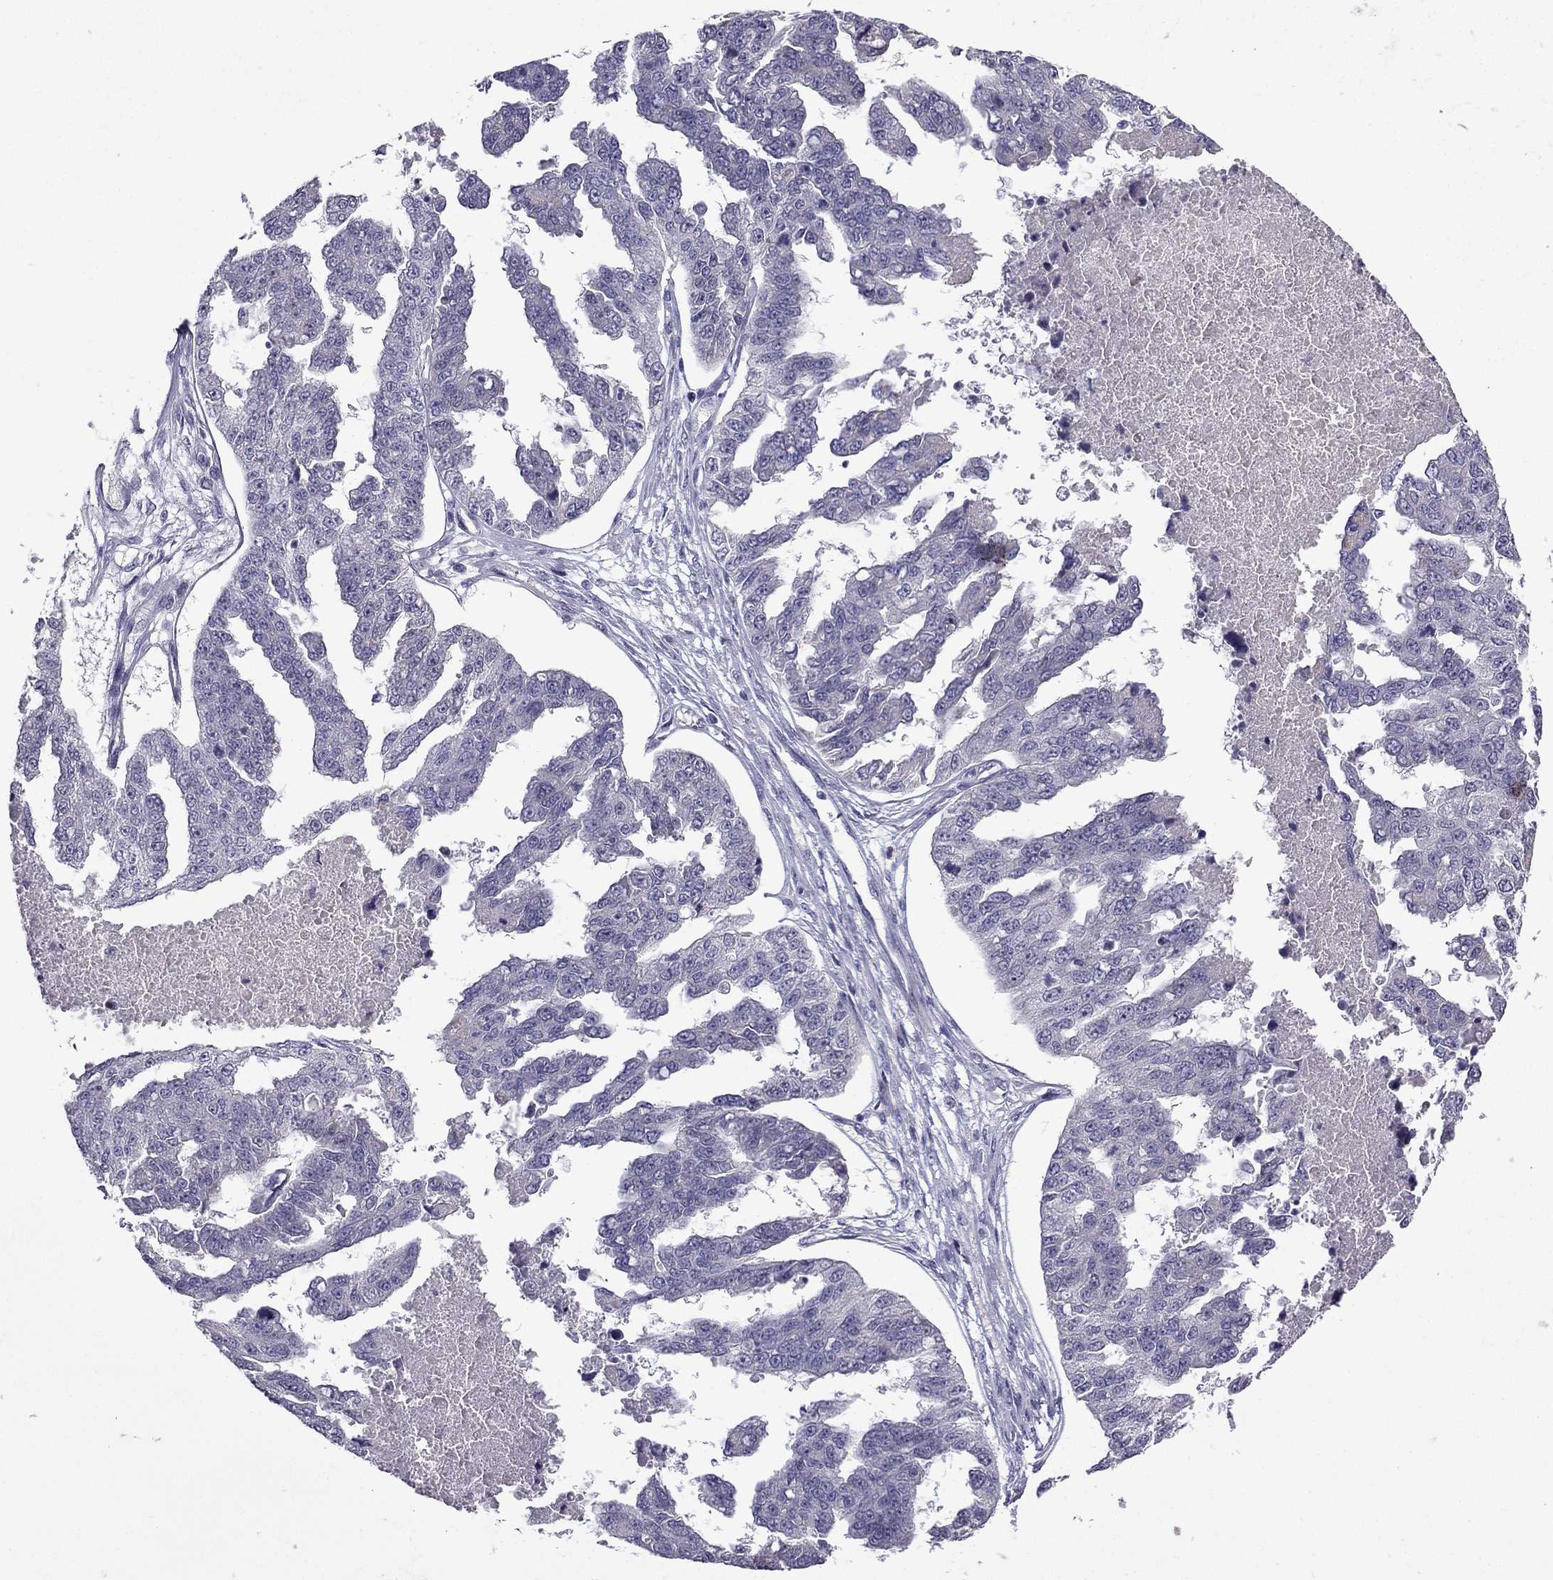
{"staining": {"intensity": "negative", "quantity": "none", "location": "none"}, "tissue": "ovarian cancer", "cell_type": "Tumor cells", "image_type": "cancer", "snomed": [{"axis": "morphology", "description": "Cystadenocarcinoma, serous, NOS"}, {"axis": "topography", "description": "Ovary"}], "caption": "Tumor cells are negative for protein expression in human ovarian serous cystadenocarcinoma.", "gene": "UHRF1", "patient": {"sex": "female", "age": 58}}